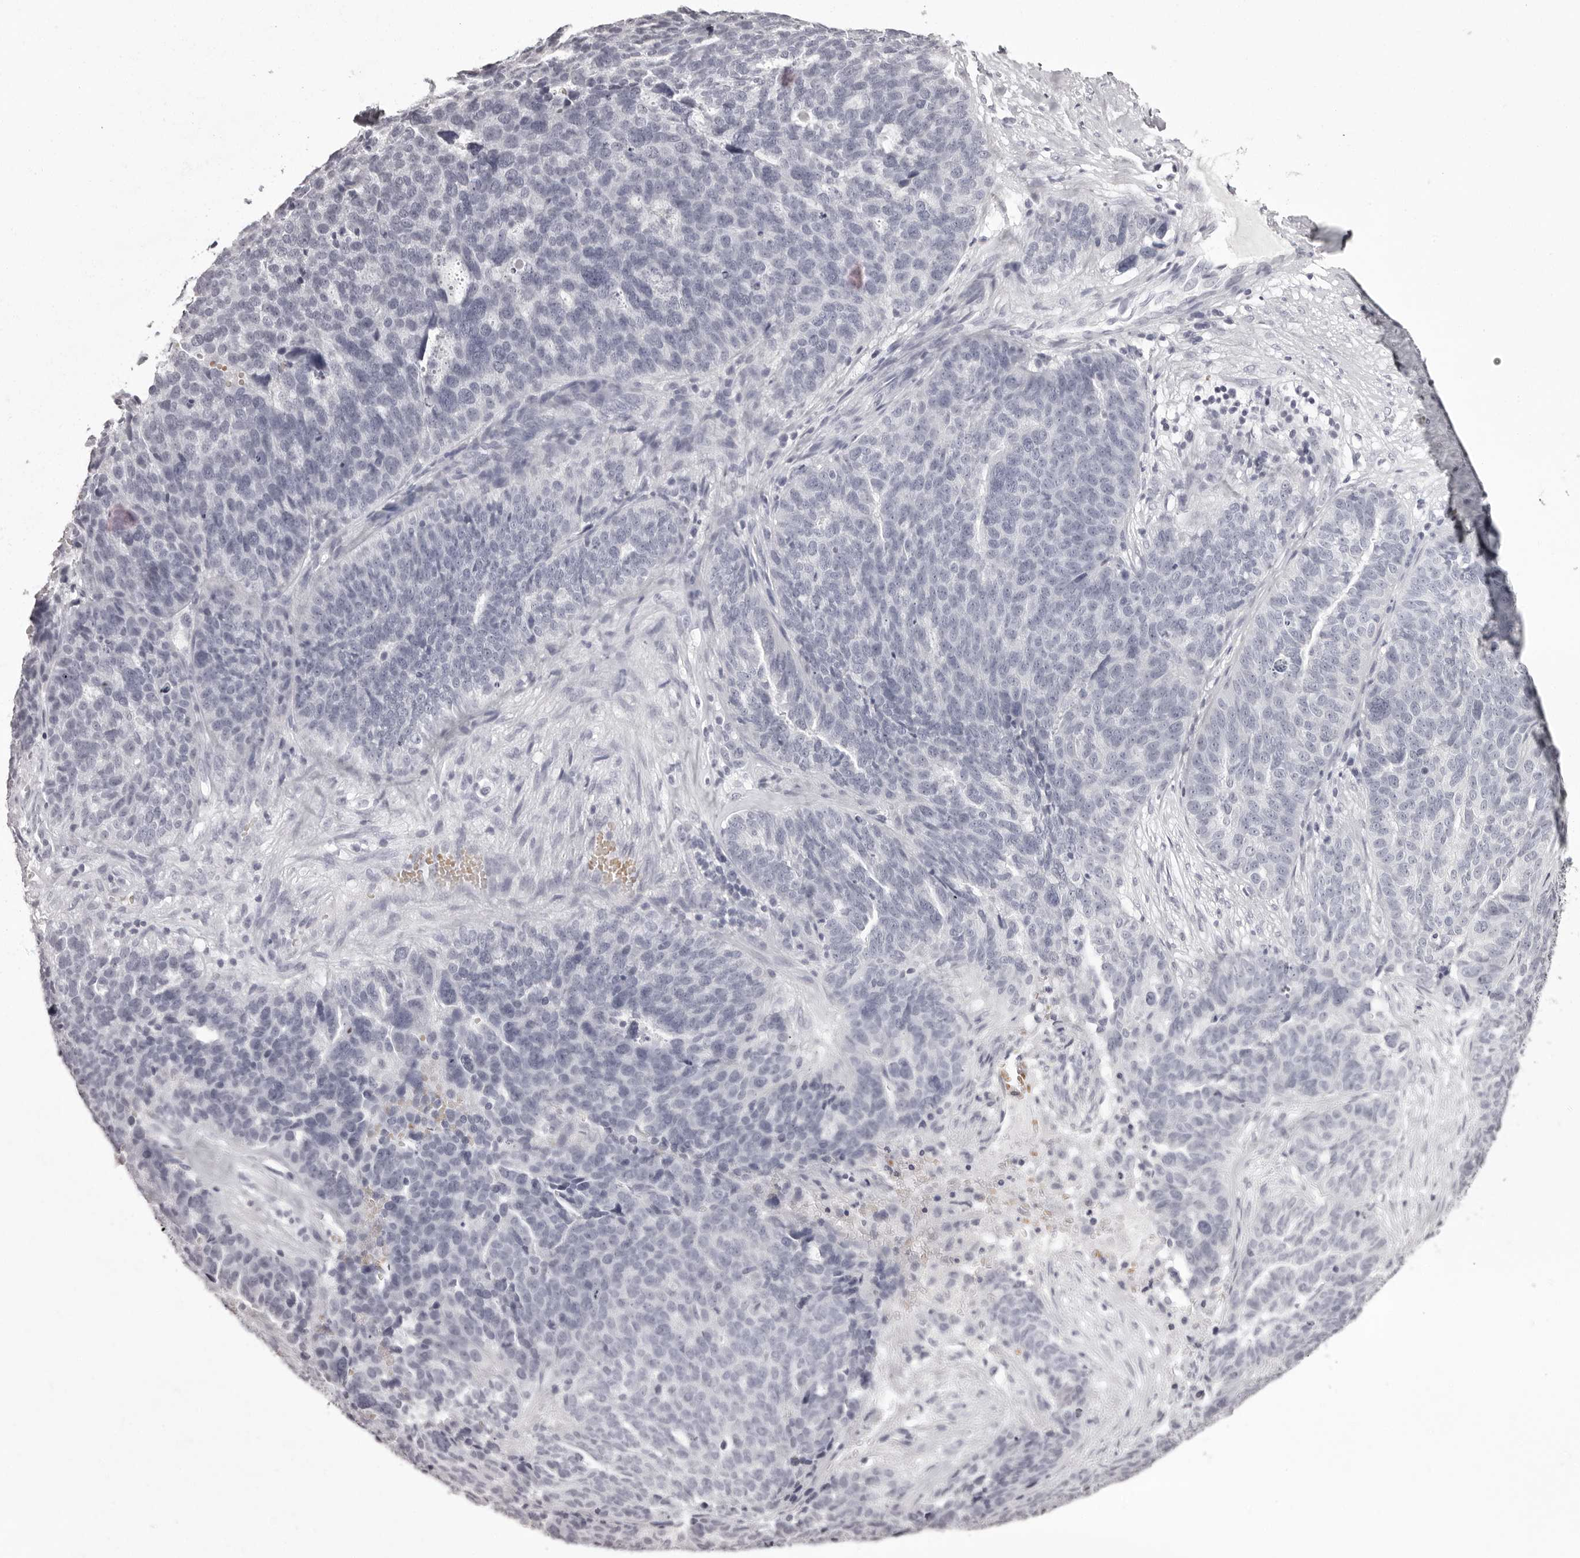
{"staining": {"intensity": "negative", "quantity": "none", "location": "none"}, "tissue": "ovarian cancer", "cell_type": "Tumor cells", "image_type": "cancer", "snomed": [{"axis": "morphology", "description": "Cystadenocarcinoma, serous, NOS"}, {"axis": "topography", "description": "Ovary"}], "caption": "High power microscopy histopathology image of an immunohistochemistry (IHC) micrograph of serous cystadenocarcinoma (ovarian), revealing no significant staining in tumor cells.", "gene": "C8orf74", "patient": {"sex": "female", "age": 59}}